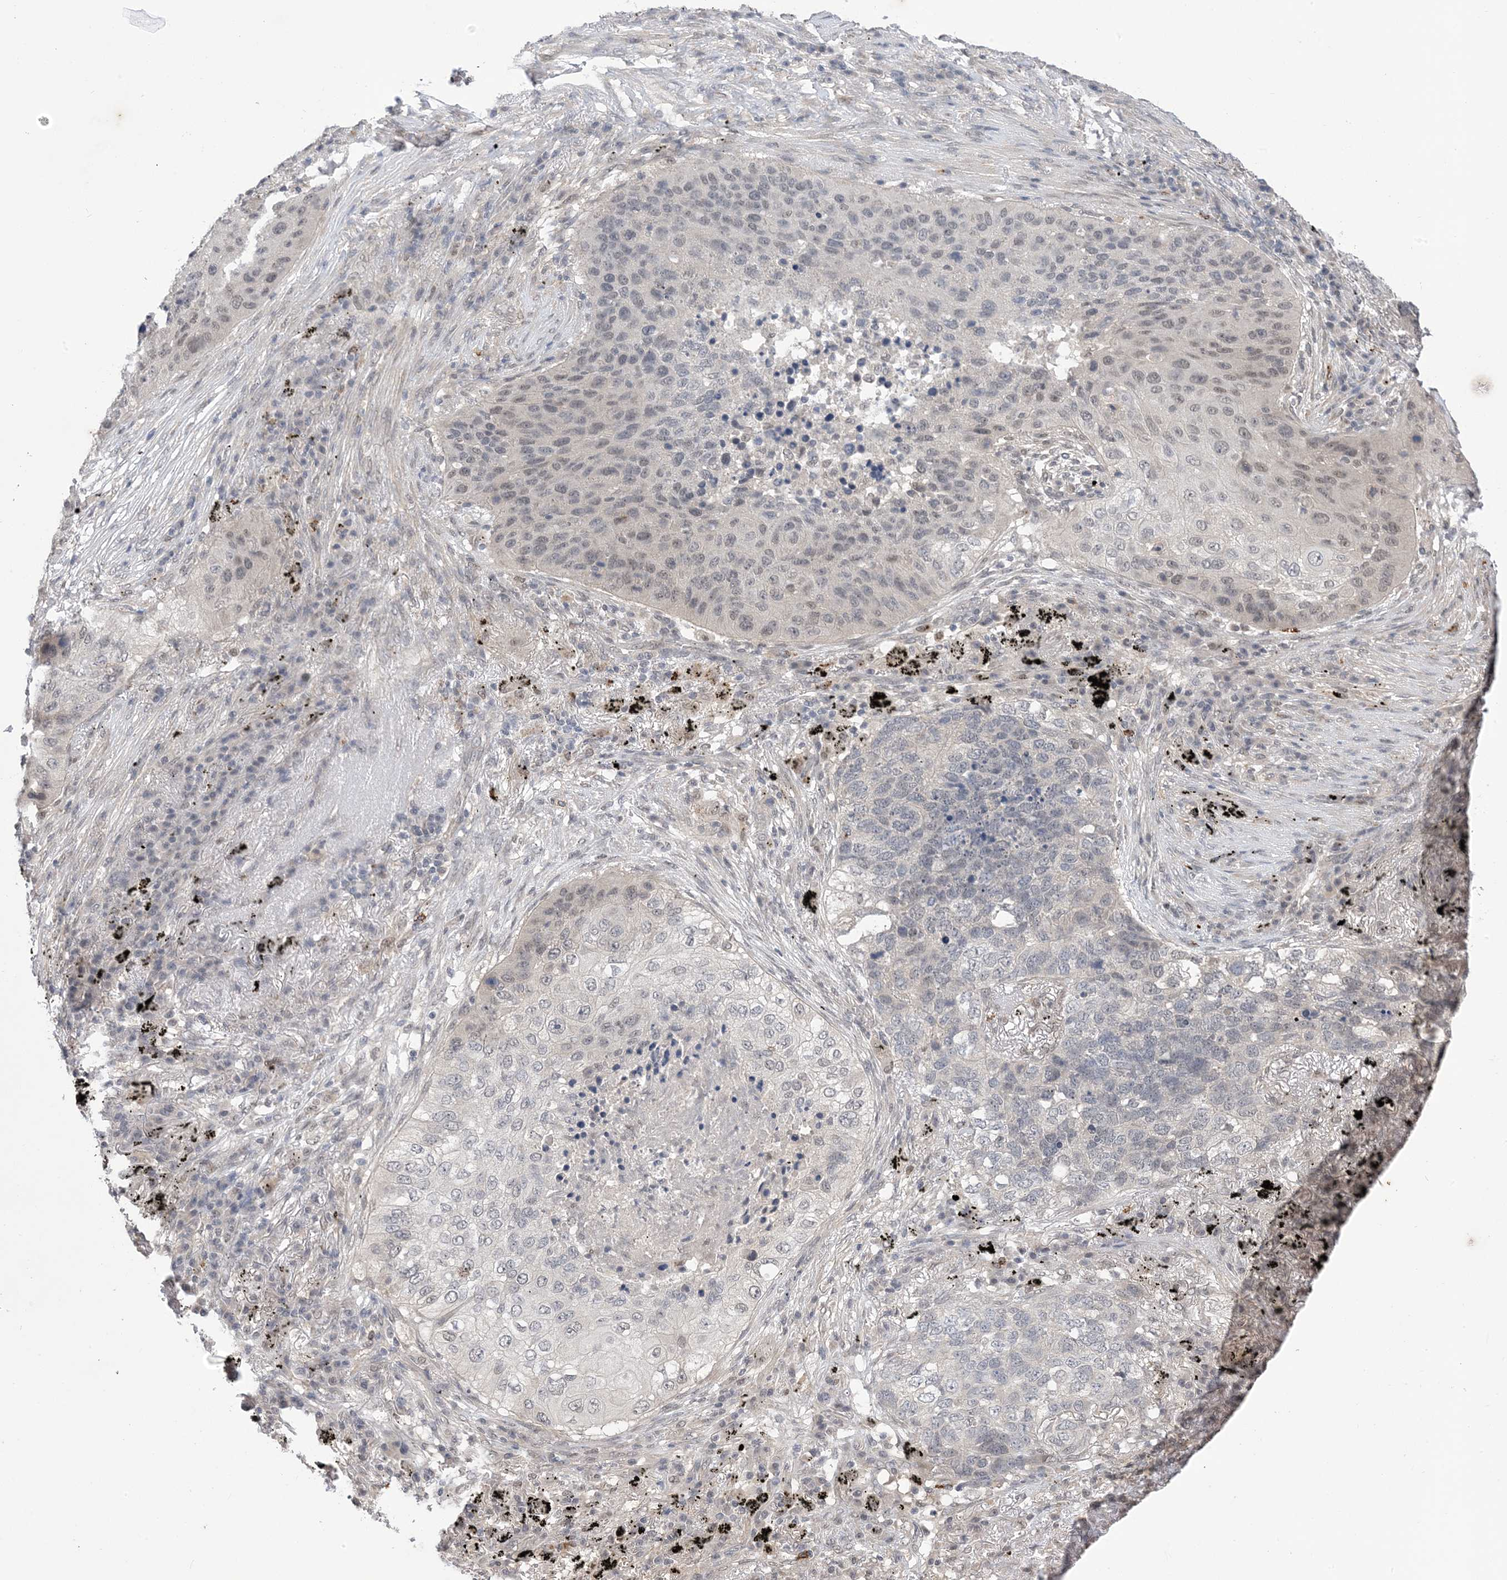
{"staining": {"intensity": "negative", "quantity": "none", "location": "none"}, "tissue": "lung cancer", "cell_type": "Tumor cells", "image_type": "cancer", "snomed": [{"axis": "morphology", "description": "Squamous cell carcinoma, NOS"}, {"axis": "topography", "description": "Lung"}], "caption": "Immunohistochemistry of human lung cancer shows no staining in tumor cells.", "gene": "RANBP9", "patient": {"sex": "female", "age": 63}}